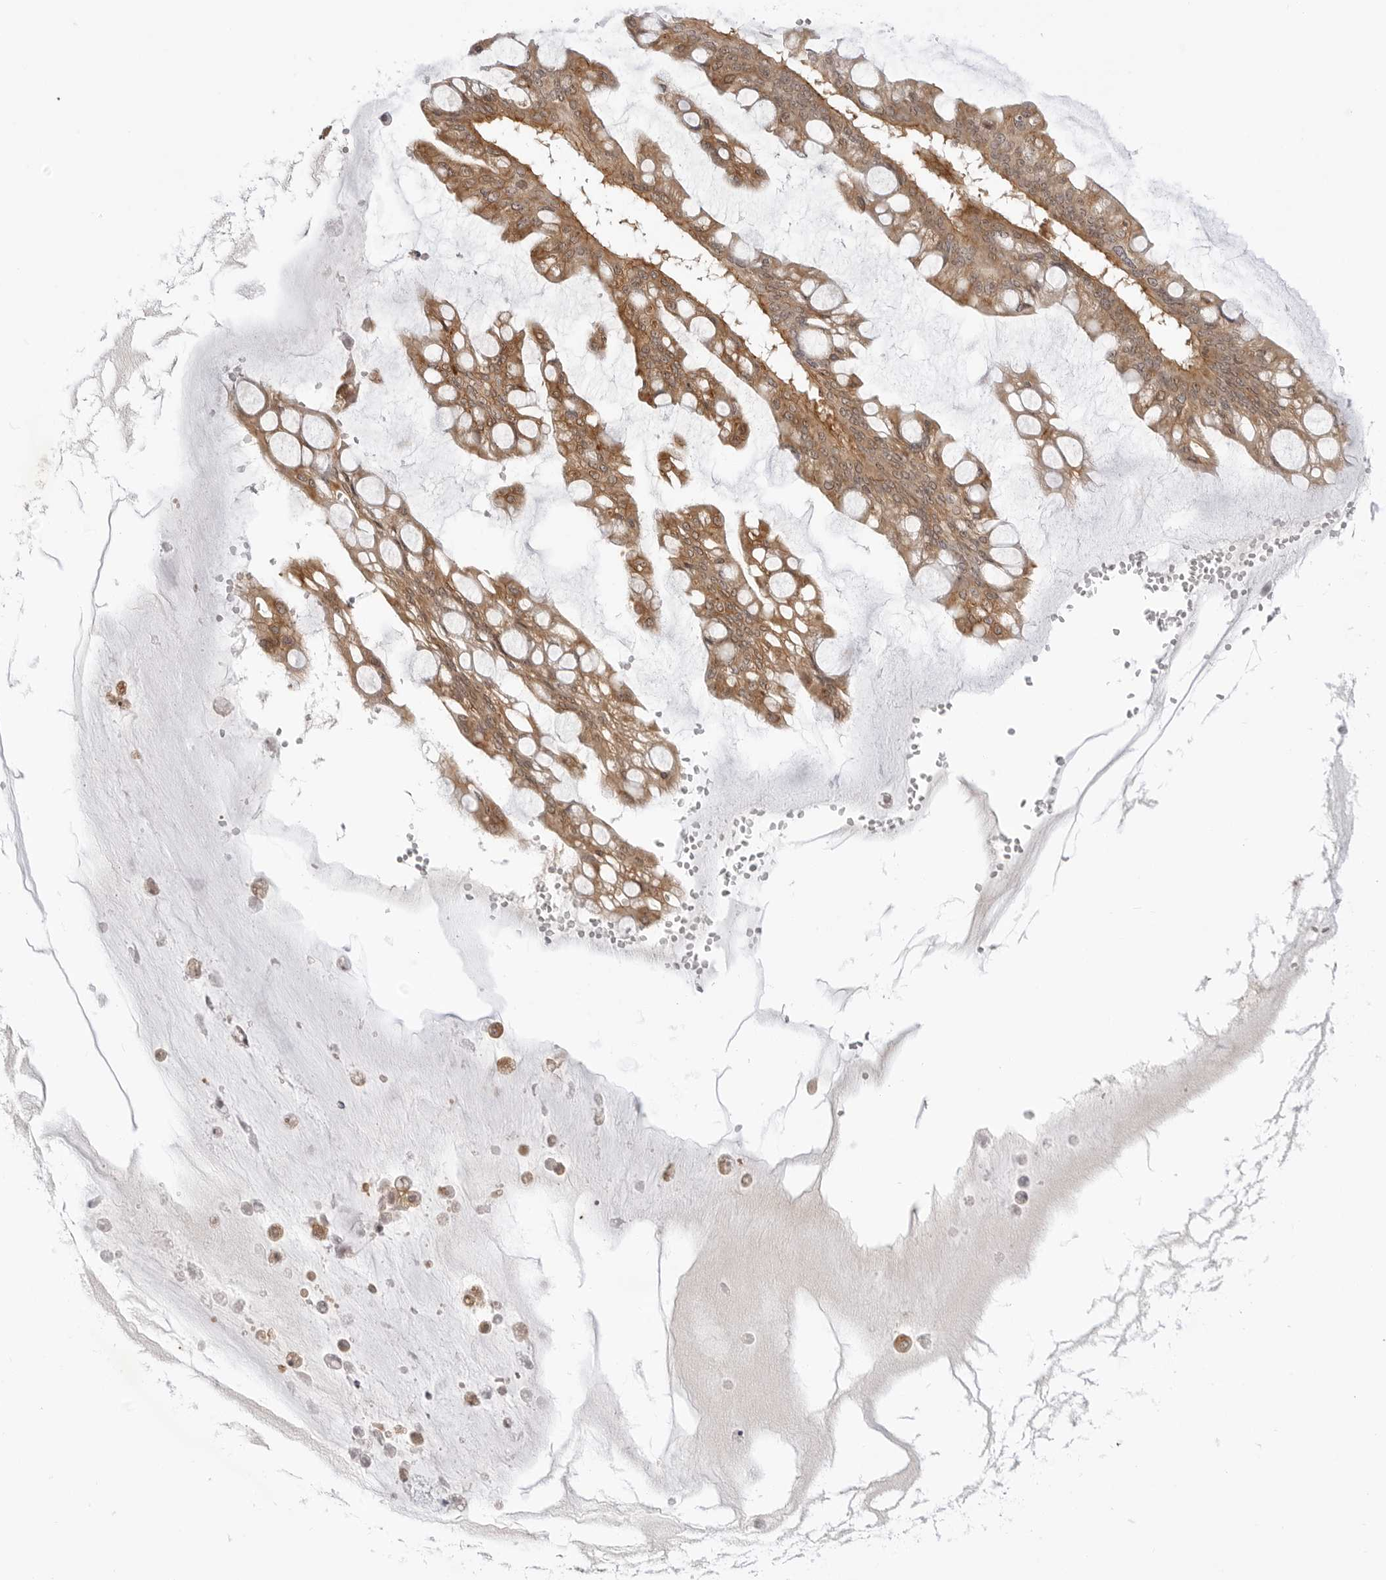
{"staining": {"intensity": "moderate", "quantity": ">75%", "location": "cytoplasmic/membranous,nuclear"}, "tissue": "ovarian cancer", "cell_type": "Tumor cells", "image_type": "cancer", "snomed": [{"axis": "morphology", "description": "Cystadenocarcinoma, mucinous, NOS"}, {"axis": "topography", "description": "Ovary"}], "caption": "Mucinous cystadenocarcinoma (ovarian) stained with a protein marker demonstrates moderate staining in tumor cells.", "gene": "MAP2K5", "patient": {"sex": "female", "age": 73}}